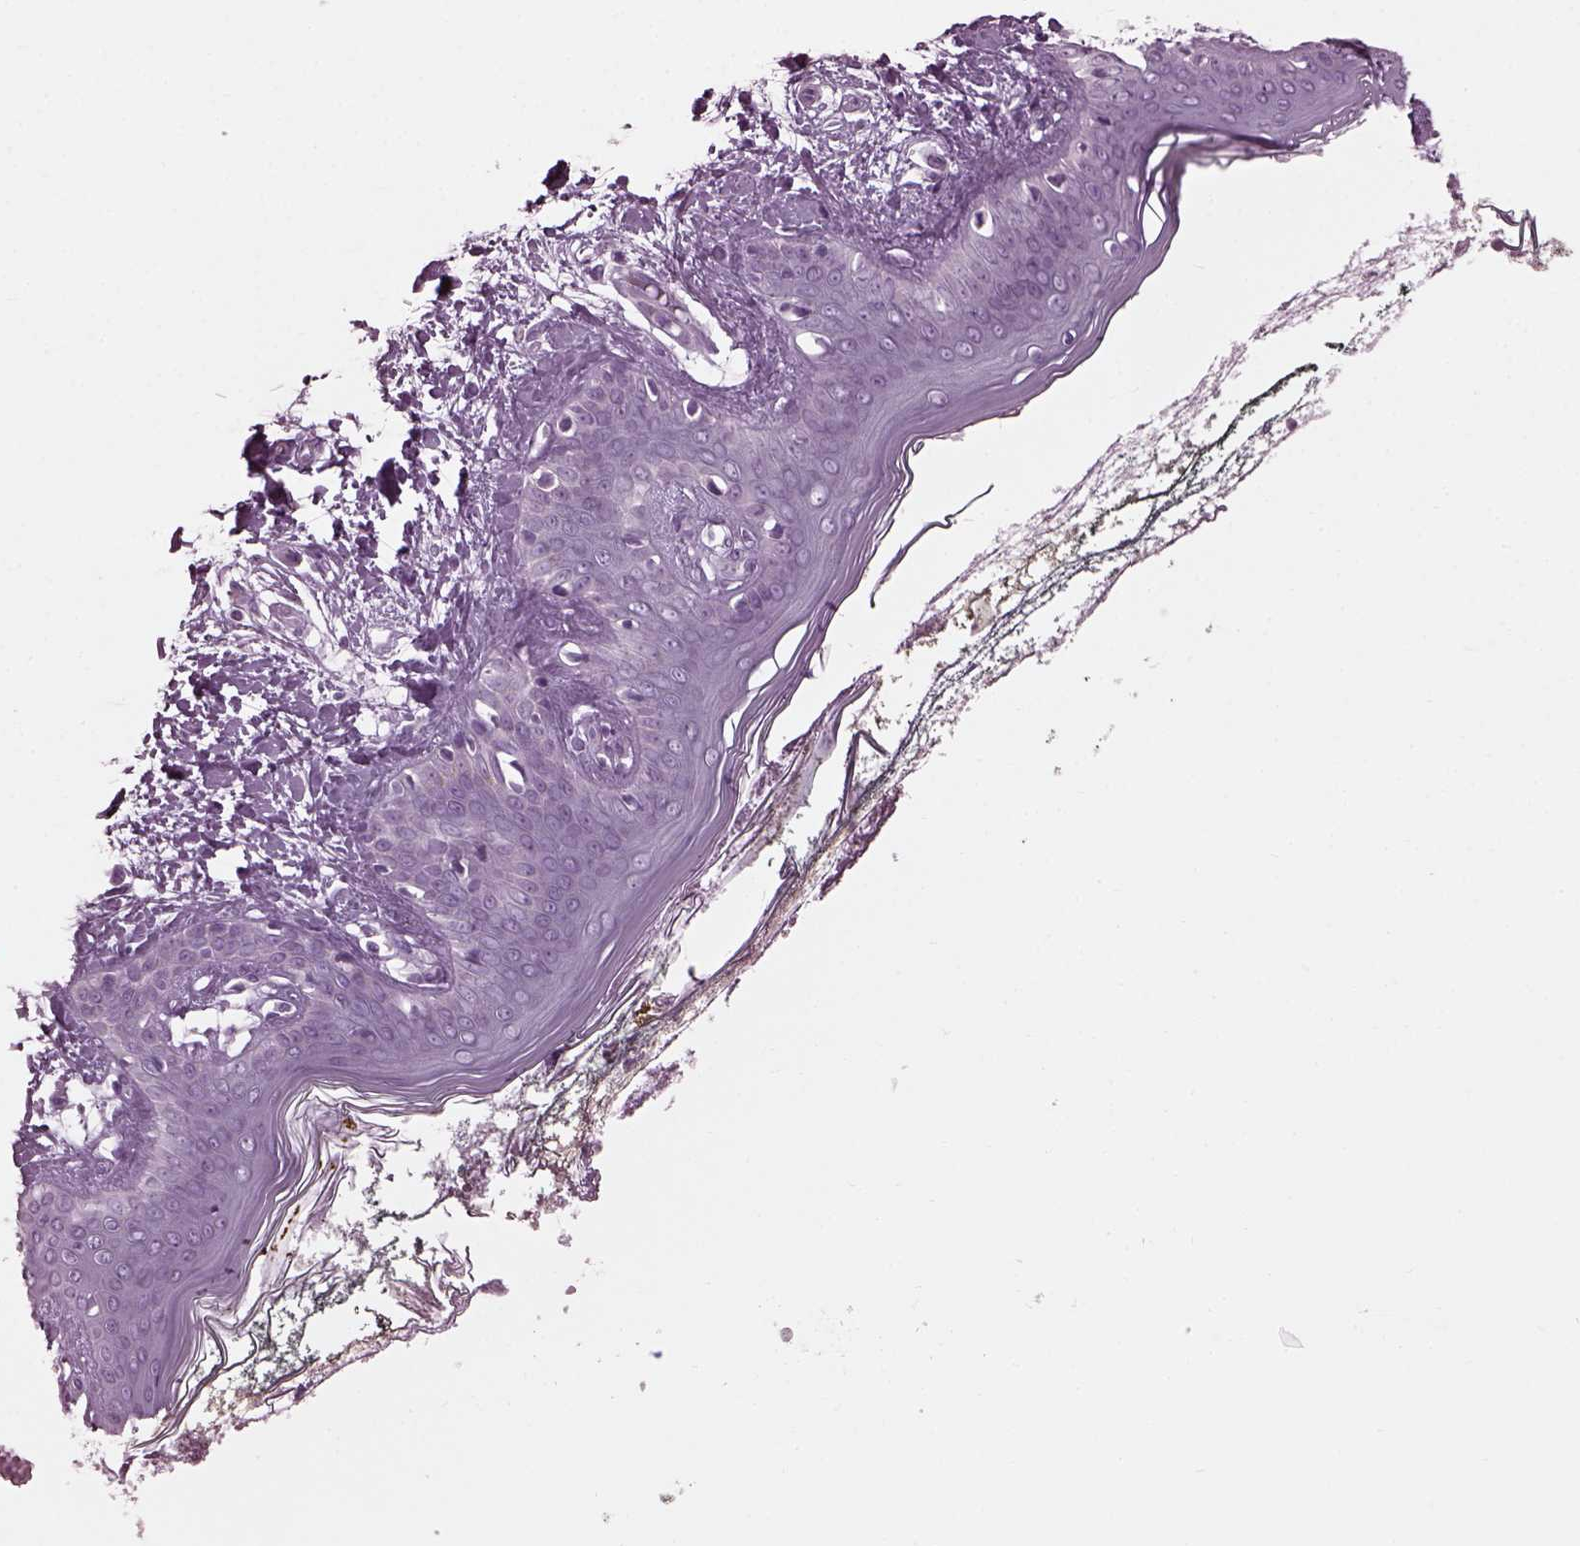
{"staining": {"intensity": "negative", "quantity": "none", "location": "none"}, "tissue": "skin", "cell_type": "Fibroblasts", "image_type": "normal", "snomed": [{"axis": "morphology", "description": "Normal tissue, NOS"}, {"axis": "topography", "description": "Skin"}], "caption": "This is a image of IHC staining of benign skin, which shows no staining in fibroblasts.", "gene": "CABP5", "patient": {"sex": "female", "age": 34}}